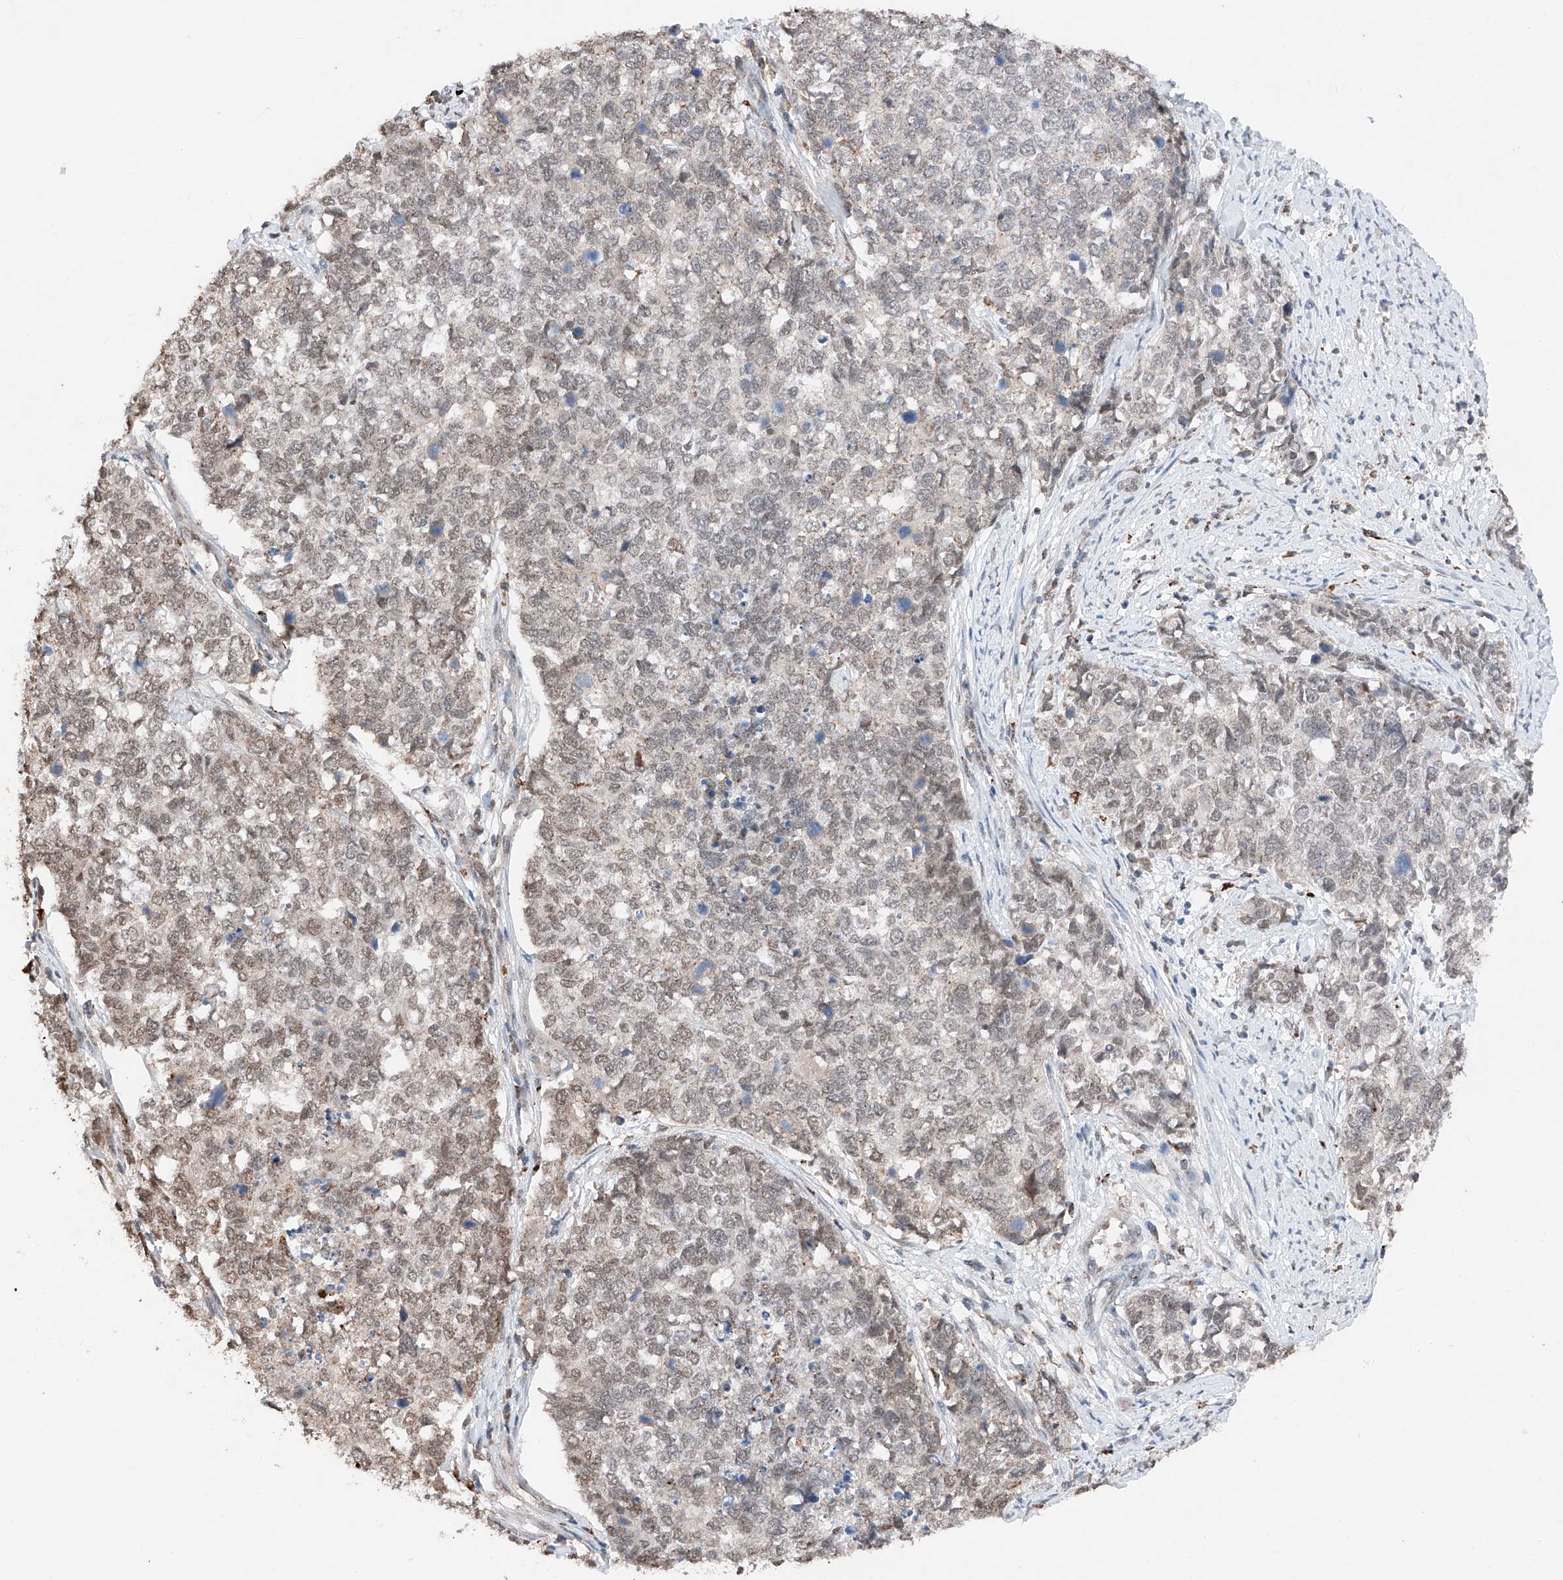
{"staining": {"intensity": "weak", "quantity": ">75%", "location": "nuclear"}, "tissue": "cervical cancer", "cell_type": "Tumor cells", "image_type": "cancer", "snomed": [{"axis": "morphology", "description": "Squamous cell carcinoma, NOS"}, {"axis": "topography", "description": "Cervix"}], "caption": "This photomicrograph demonstrates cervical cancer (squamous cell carcinoma) stained with immunohistochemistry (IHC) to label a protein in brown. The nuclear of tumor cells show weak positivity for the protein. Nuclei are counter-stained blue.", "gene": "TBX4", "patient": {"sex": "female", "age": 63}}